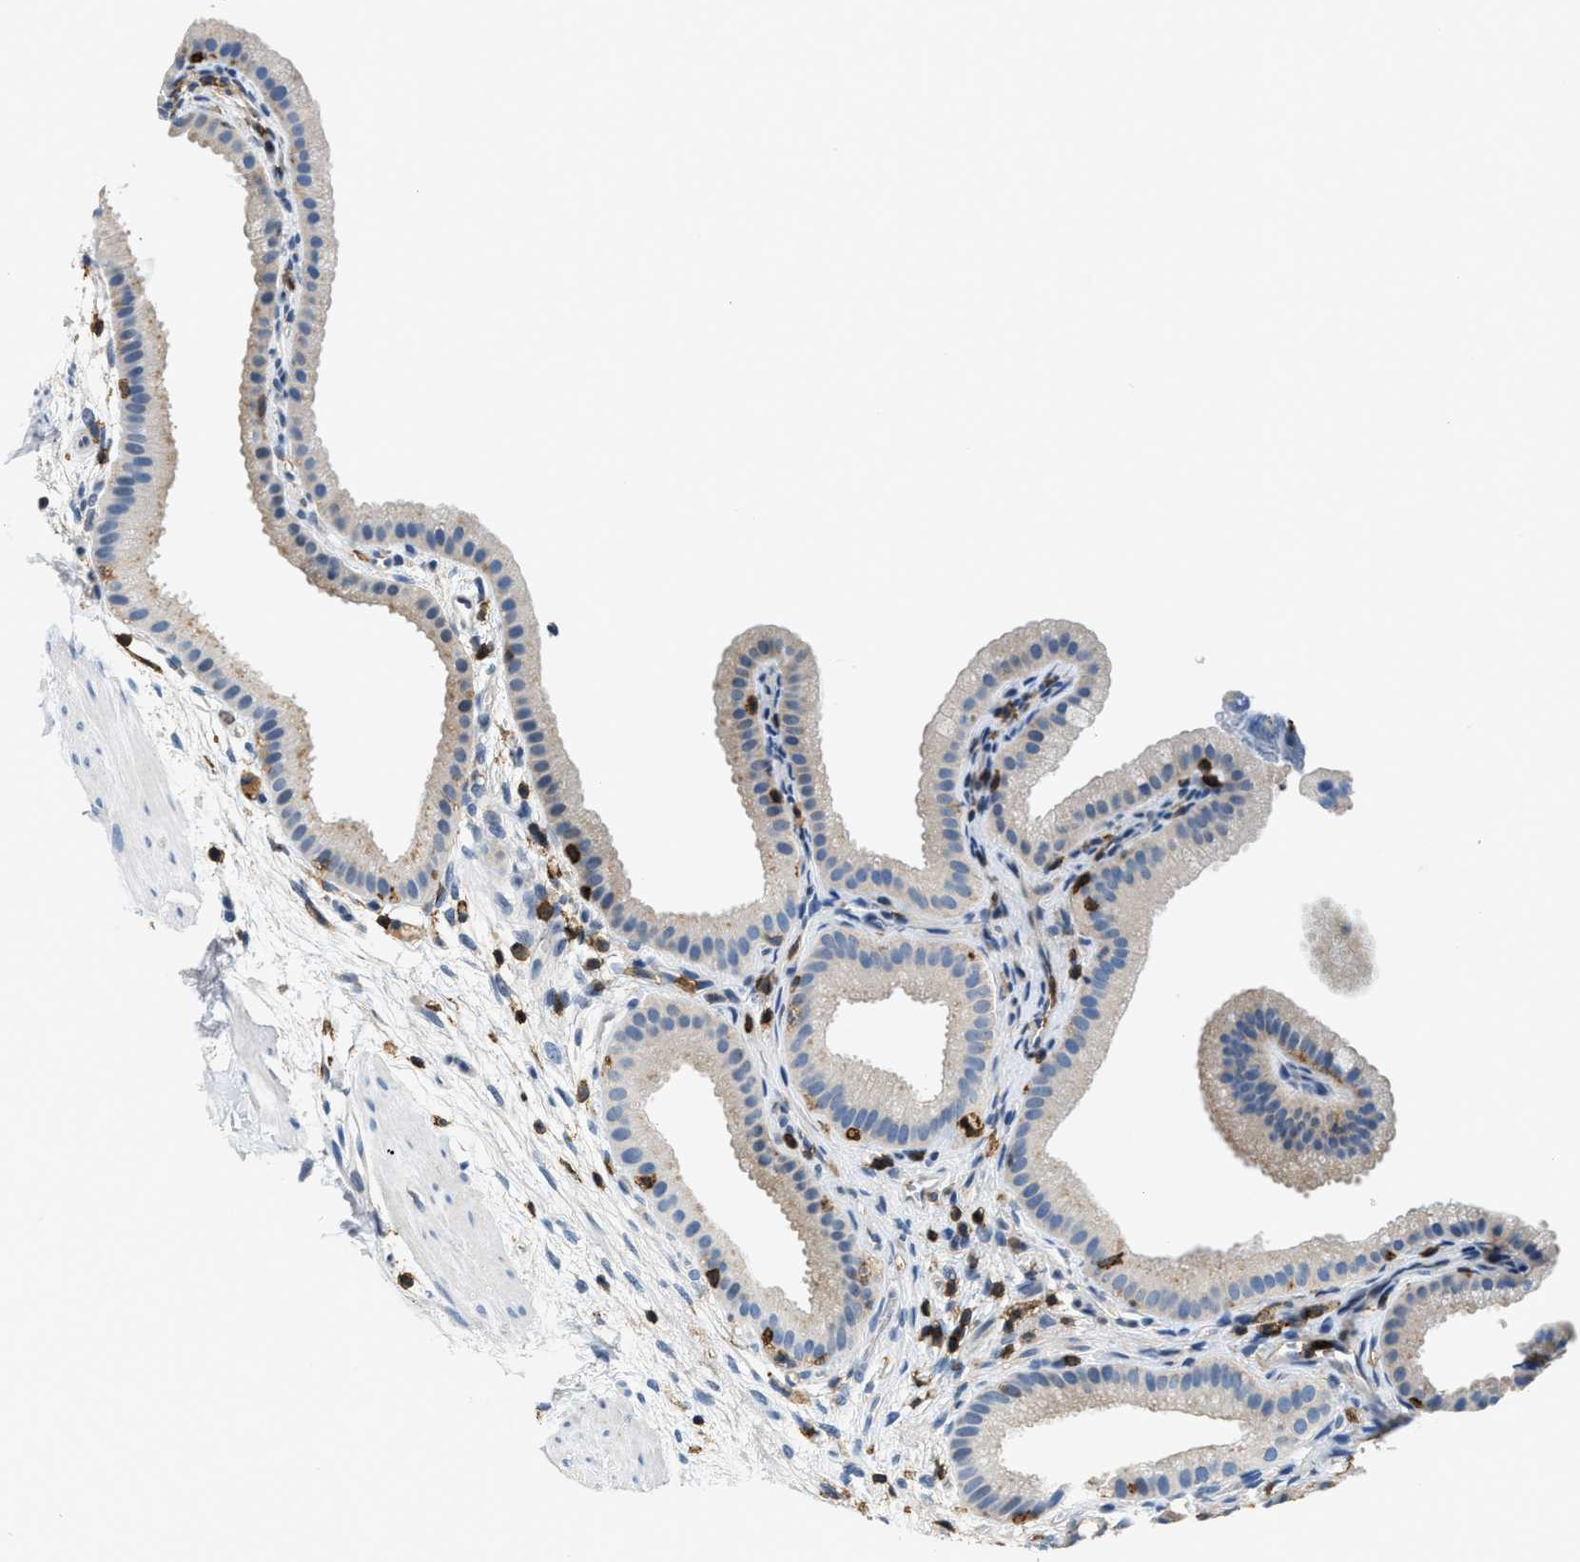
{"staining": {"intensity": "weak", "quantity": "<25%", "location": "cytoplasmic/membranous"}, "tissue": "gallbladder", "cell_type": "Glandular cells", "image_type": "normal", "snomed": [{"axis": "morphology", "description": "Normal tissue, NOS"}, {"axis": "topography", "description": "Gallbladder"}], "caption": "An IHC photomicrograph of benign gallbladder is shown. There is no staining in glandular cells of gallbladder. The staining is performed using DAB brown chromogen with nuclei counter-stained in using hematoxylin.", "gene": "MYO1G", "patient": {"sex": "female", "age": 64}}